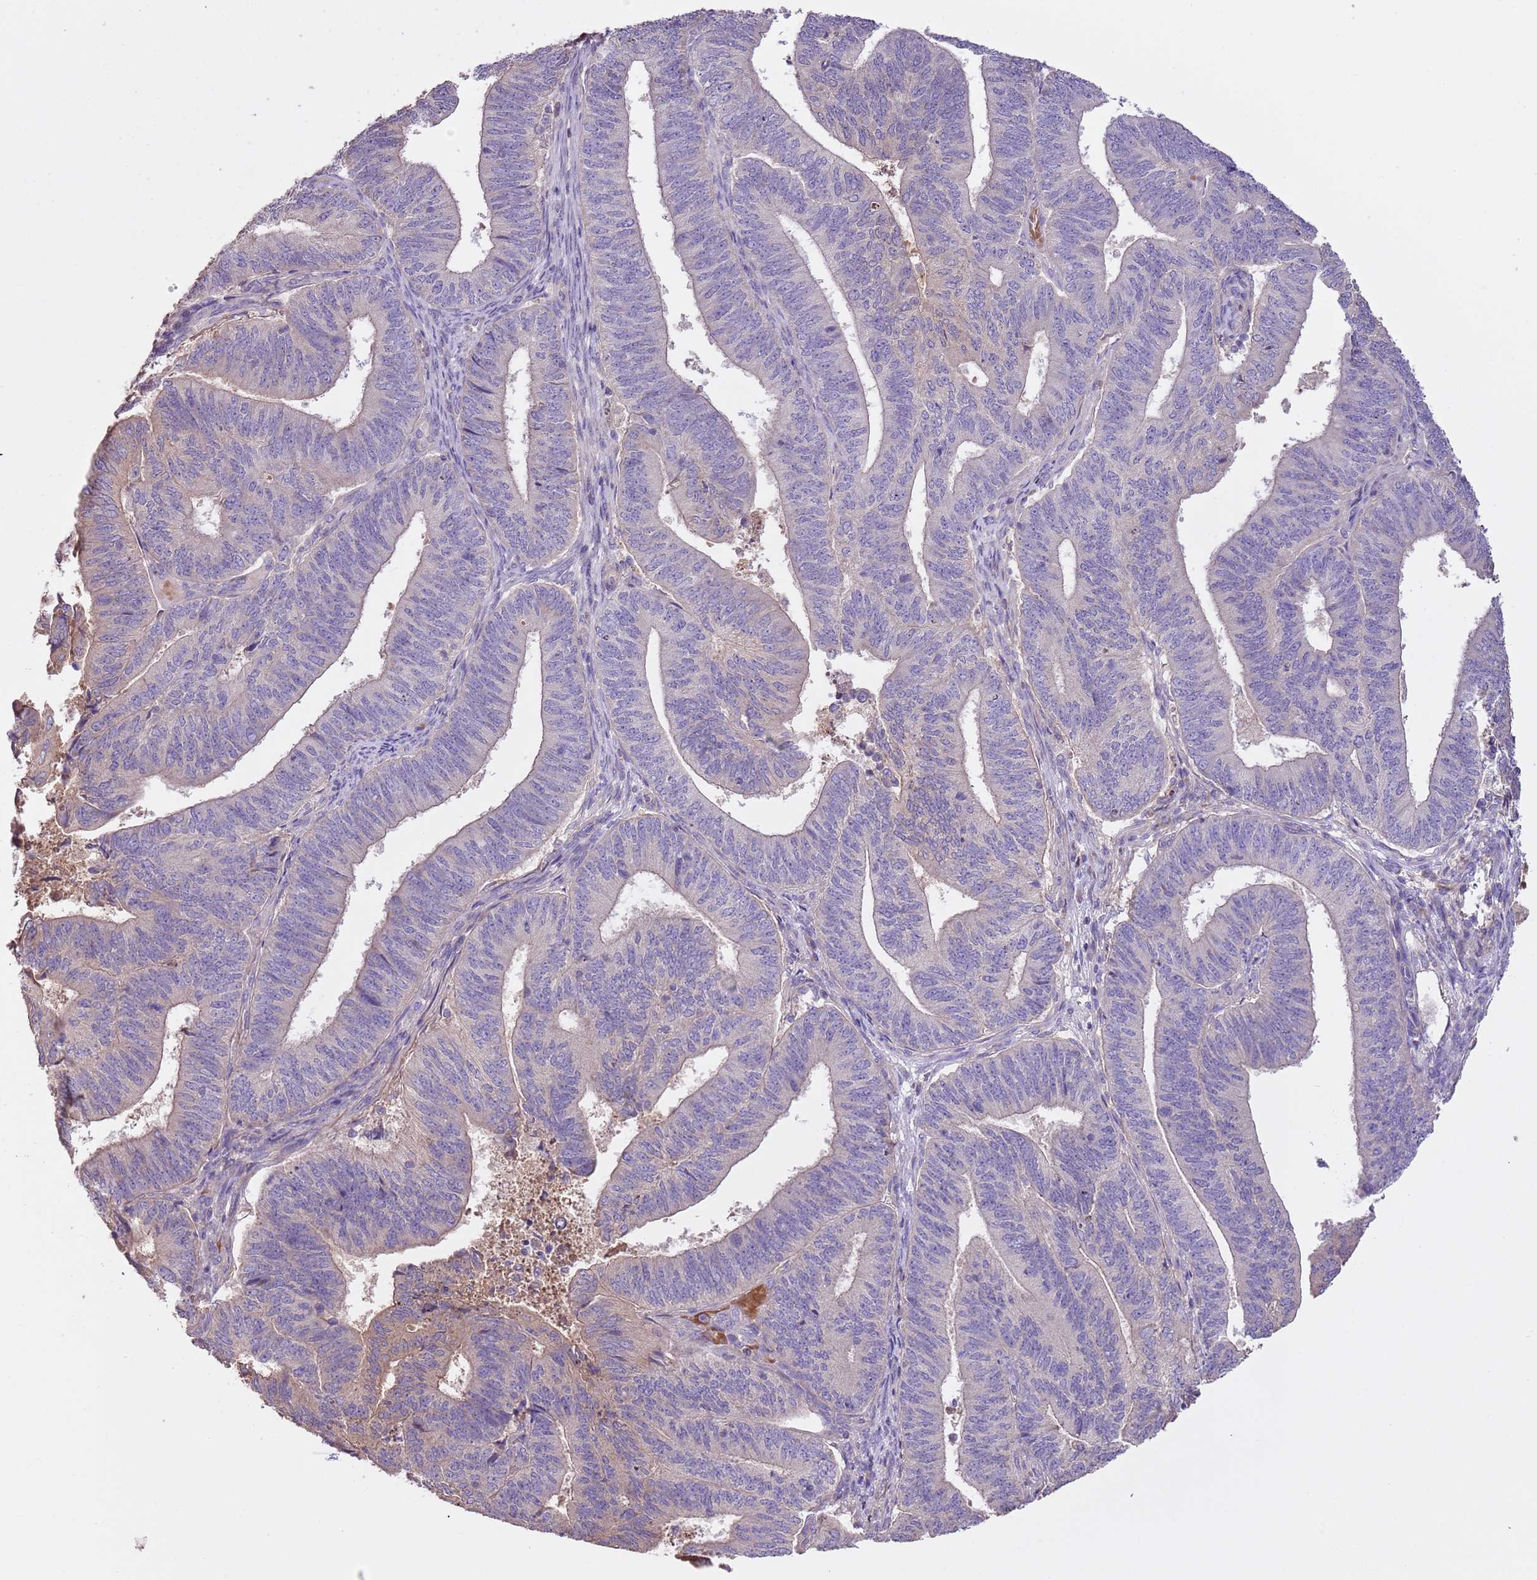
{"staining": {"intensity": "negative", "quantity": "none", "location": "none"}, "tissue": "endometrial cancer", "cell_type": "Tumor cells", "image_type": "cancer", "snomed": [{"axis": "morphology", "description": "Adenocarcinoma, NOS"}, {"axis": "topography", "description": "Endometrium"}], "caption": "Immunohistochemistry image of human adenocarcinoma (endometrial) stained for a protein (brown), which demonstrates no staining in tumor cells.", "gene": "FAM89B", "patient": {"sex": "female", "age": 70}}